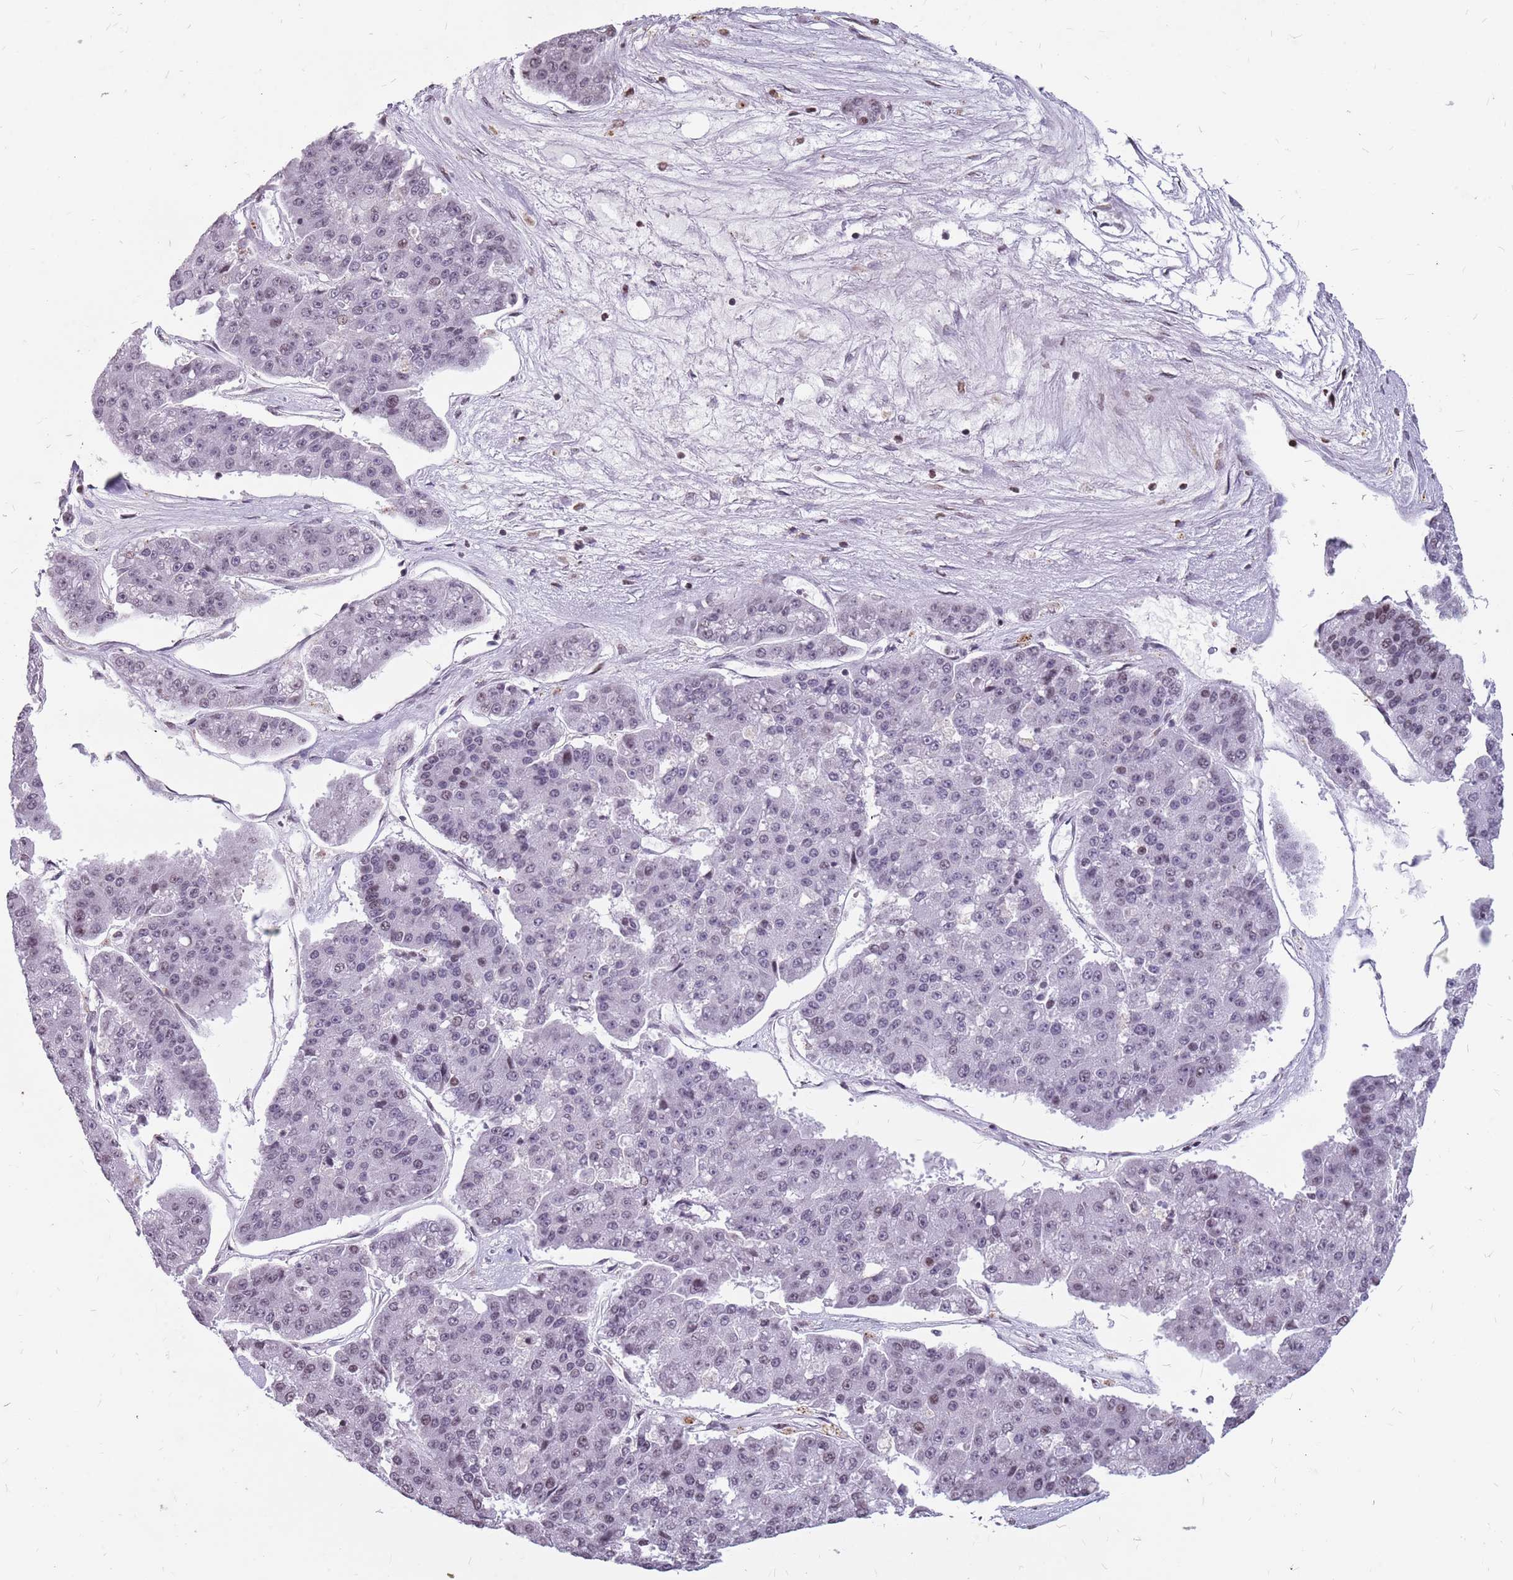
{"staining": {"intensity": "negative", "quantity": "none", "location": "none"}, "tissue": "pancreatic cancer", "cell_type": "Tumor cells", "image_type": "cancer", "snomed": [{"axis": "morphology", "description": "Adenocarcinoma, NOS"}, {"axis": "topography", "description": "Pancreas"}], "caption": "Pancreatic adenocarcinoma stained for a protein using immunohistochemistry displays no staining tumor cells.", "gene": "NEK6", "patient": {"sex": "male", "age": 50}}